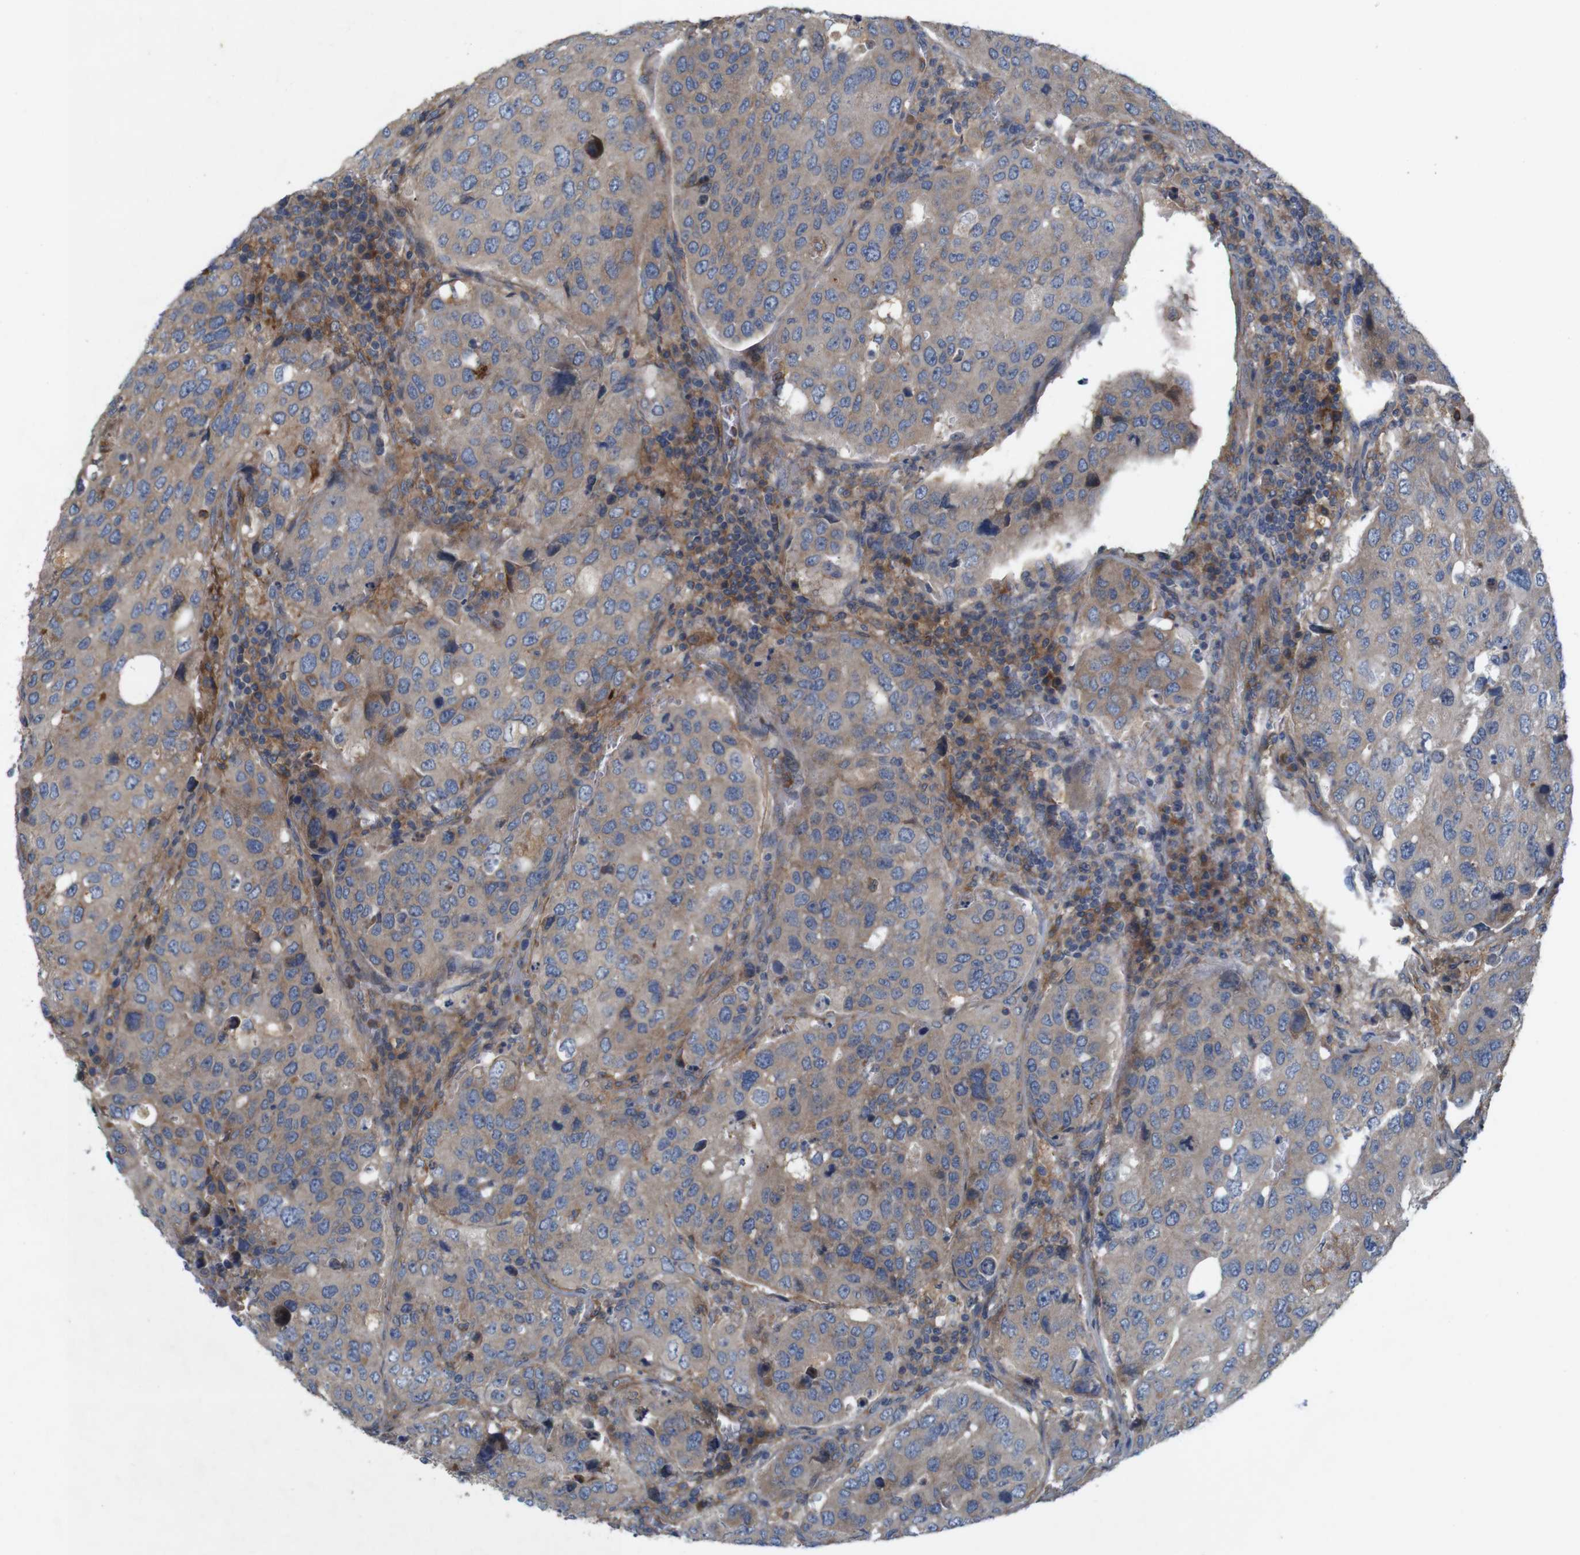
{"staining": {"intensity": "weak", "quantity": ">75%", "location": "cytoplasmic/membranous"}, "tissue": "urothelial cancer", "cell_type": "Tumor cells", "image_type": "cancer", "snomed": [{"axis": "morphology", "description": "Urothelial carcinoma, High grade"}, {"axis": "topography", "description": "Lymph node"}, {"axis": "topography", "description": "Urinary bladder"}], "caption": "This is an image of immunohistochemistry staining of urothelial cancer, which shows weak positivity in the cytoplasmic/membranous of tumor cells.", "gene": "SIGLEC8", "patient": {"sex": "male", "age": 51}}